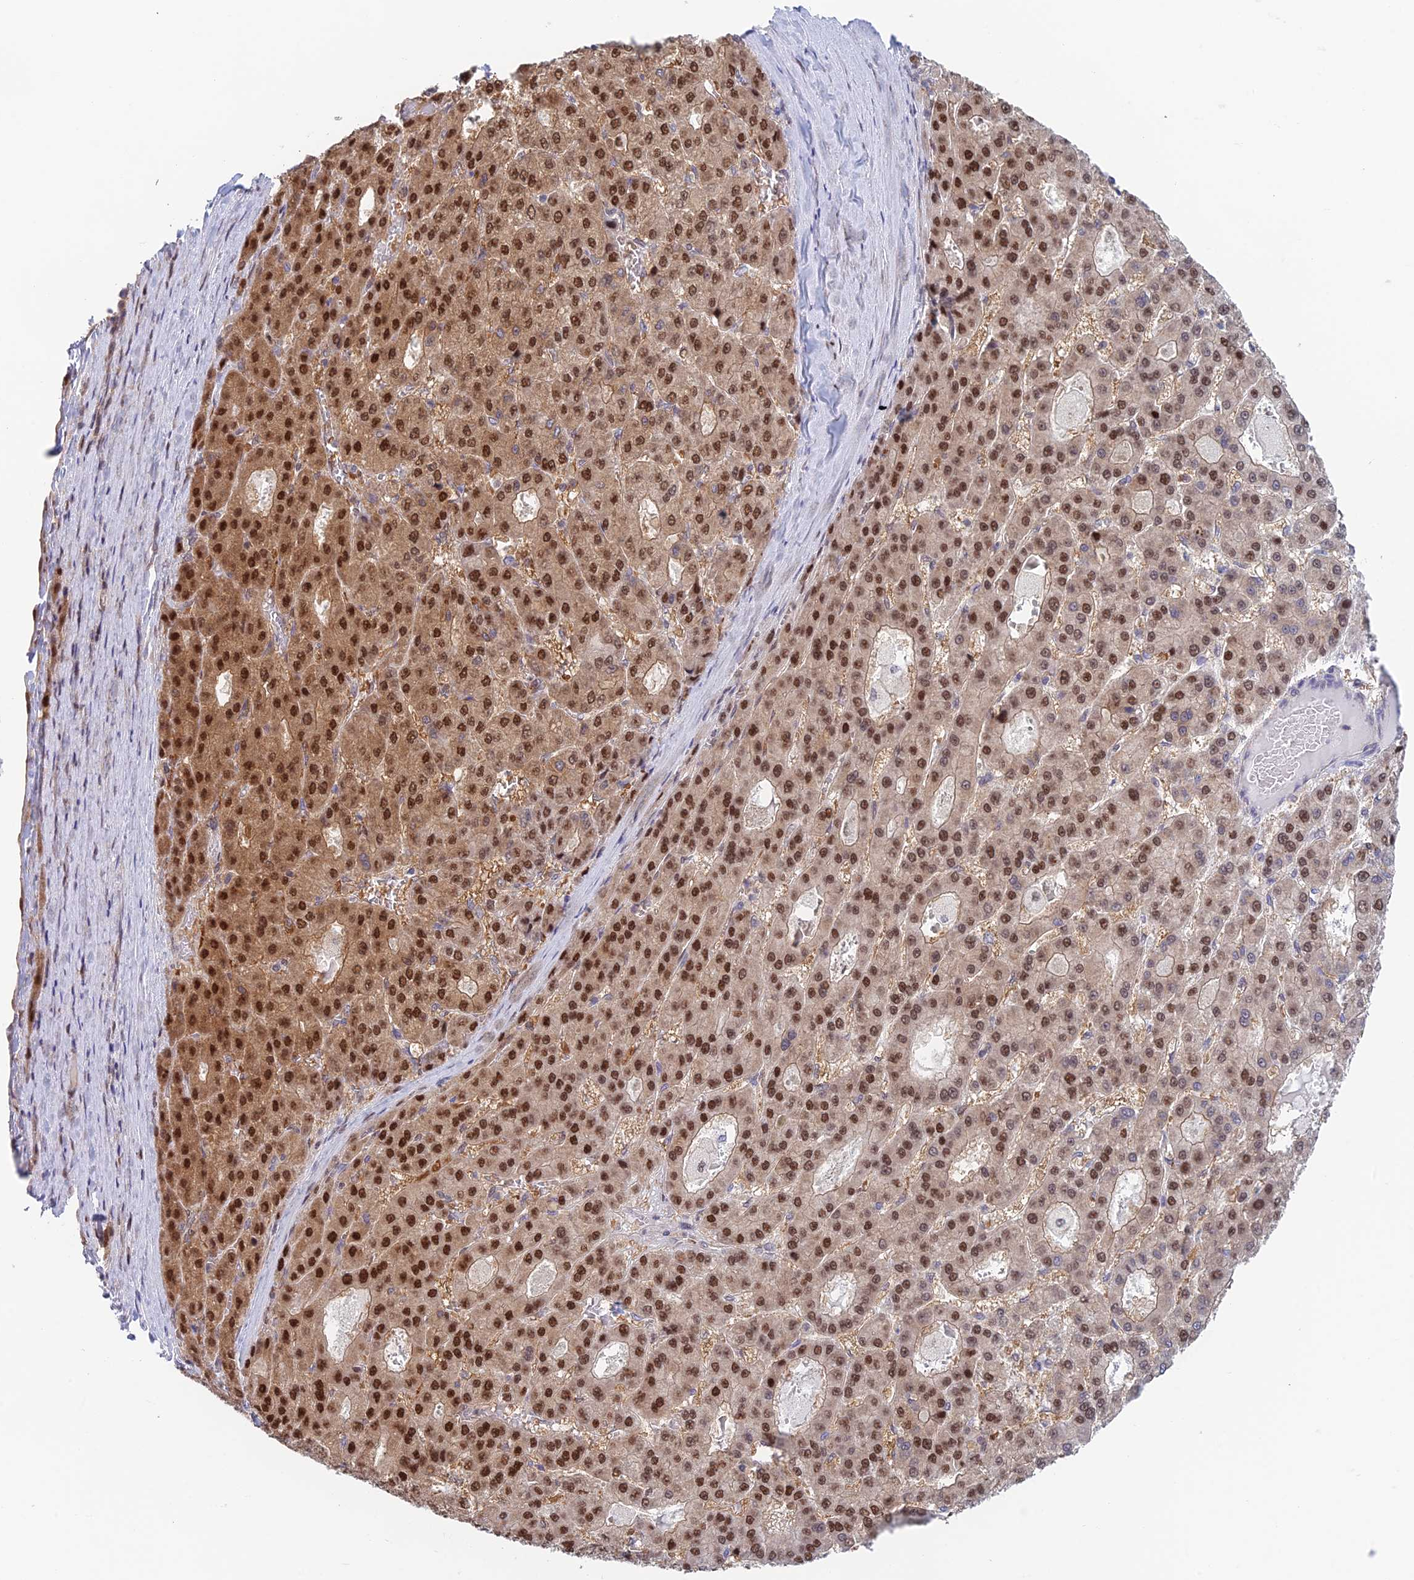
{"staining": {"intensity": "strong", "quantity": "25%-75%", "location": "cytoplasmic/membranous,nuclear"}, "tissue": "liver cancer", "cell_type": "Tumor cells", "image_type": "cancer", "snomed": [{"axis": "morphology", "description": "Carcinoma, Hepatocellular, NOS"}, {"axis": "topography", "description": "Liver"}], "caption": "Protein positivity by immunohistochemistry (IHC) displays strong cytoplasmic/membranous and nuclear staining in approximately 25%-75% of tumor cells in liver cancer (hepatocellular carcinoma).", "gene": "MRPL17", "patient": {"sex": "male", "age": 70}}